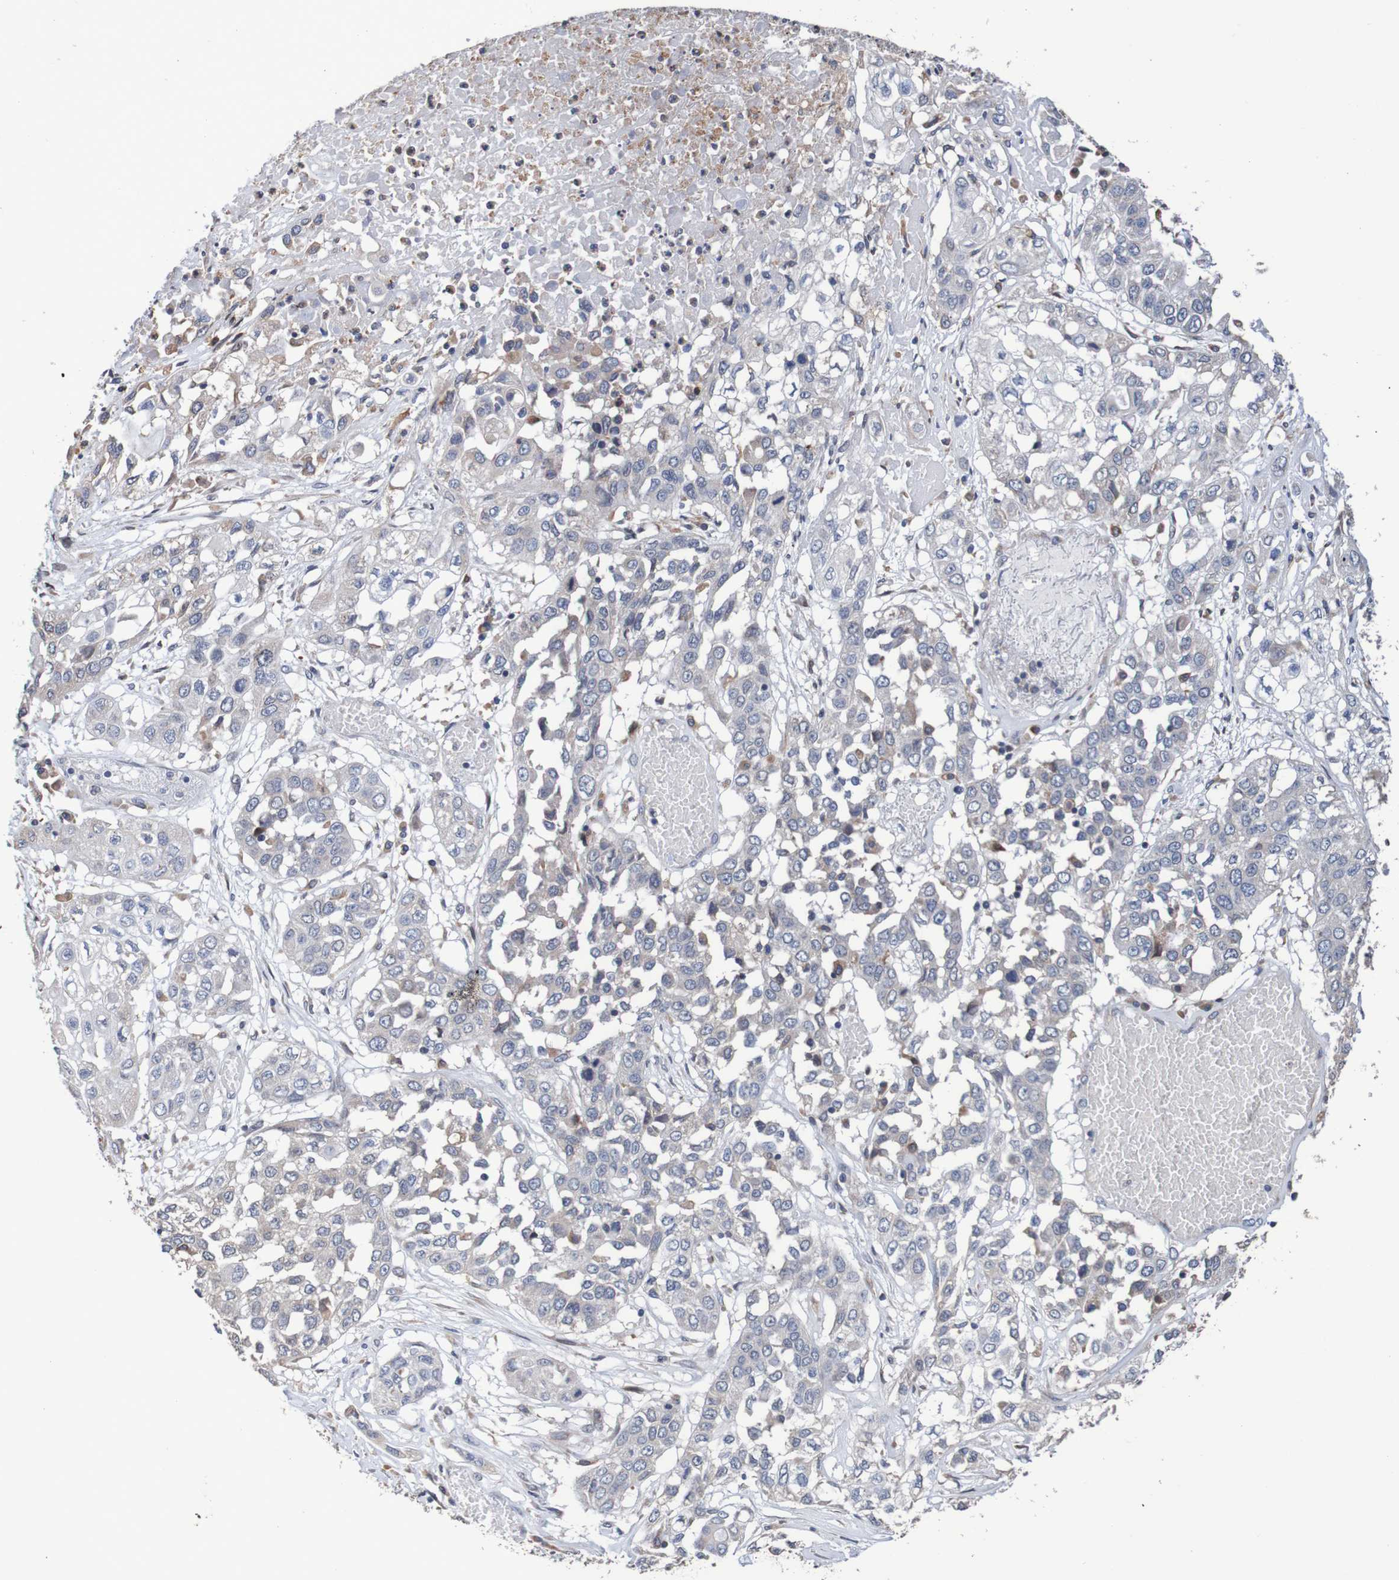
{"staining": {"intensity": "negative", "quantity": "none", "location": "none"}, "tissue": "lung cancer", "cell_type": "Tumor cells", "image_type": "cancer", "snomed": [{"axis": "morphology", "description": "Squamous cell carcinoma, NOS"}, {"axis": "topography", "description": "Lung"}], "caption": "Tumor cells show no significant protein staining in lung cancer (squamous cell carcinoma).", "gene": "FIBP", "patient": {"sex": "male", "age": 71}}